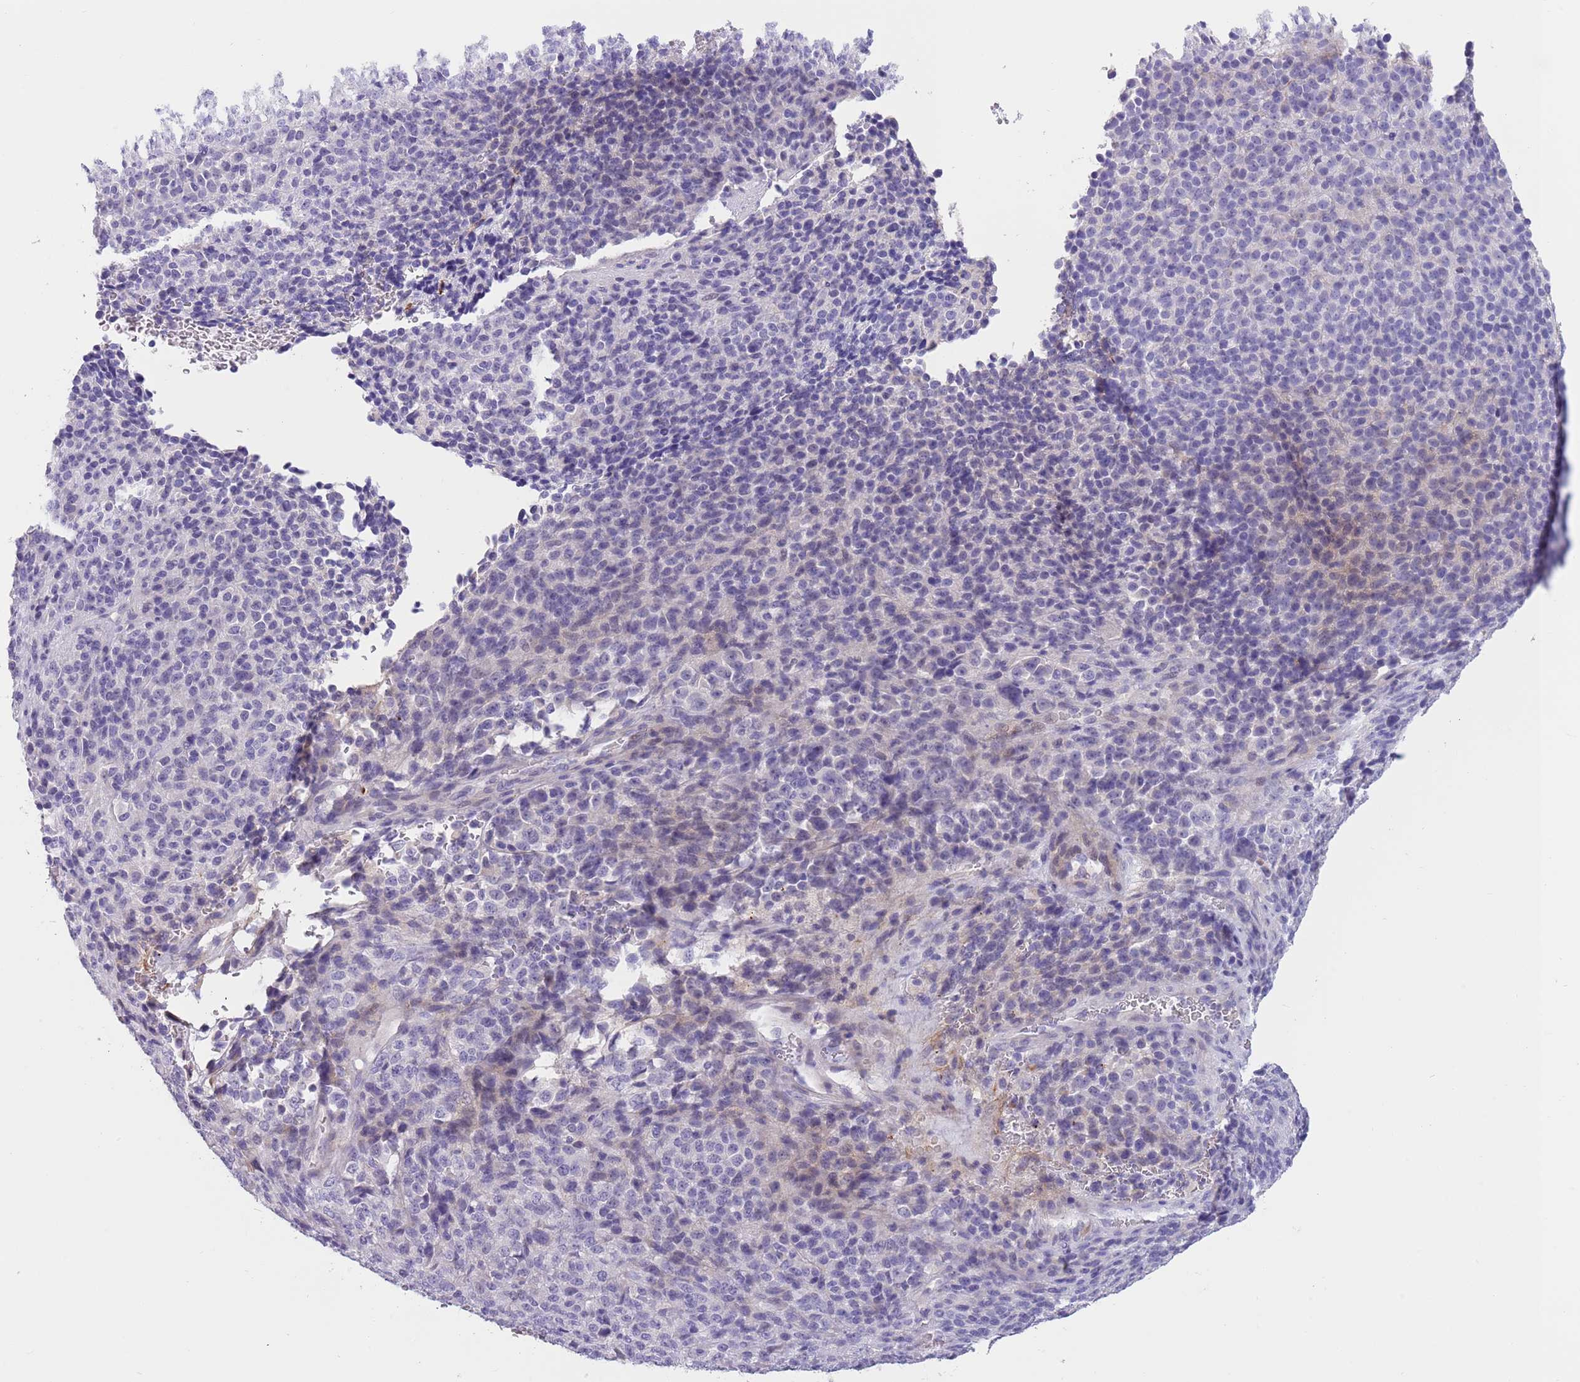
{"staining": {"intensity": "negative", "quantity": "none", "location": "none"}, "tissue": "melanoma", "cell_type": "Tumor cells", "image_type": "cancer", "snomed": [{"axis": "morphology", "description": "Malignant melanoma, Metastatic site"}, {"axis": "topography", "description": "Brain"}], "caption": "Immunohistochemistry of malignant melanoma (metastatic site) displays no expression in tumor cells. The staining was performed using DAB to visualize the protein expression in brown, while the nuclei were stained in blue with hematoxylin (Magnification: 20x).", "gene": "LEPROTL1", "patient": {"sex": "female", "age": 56}}